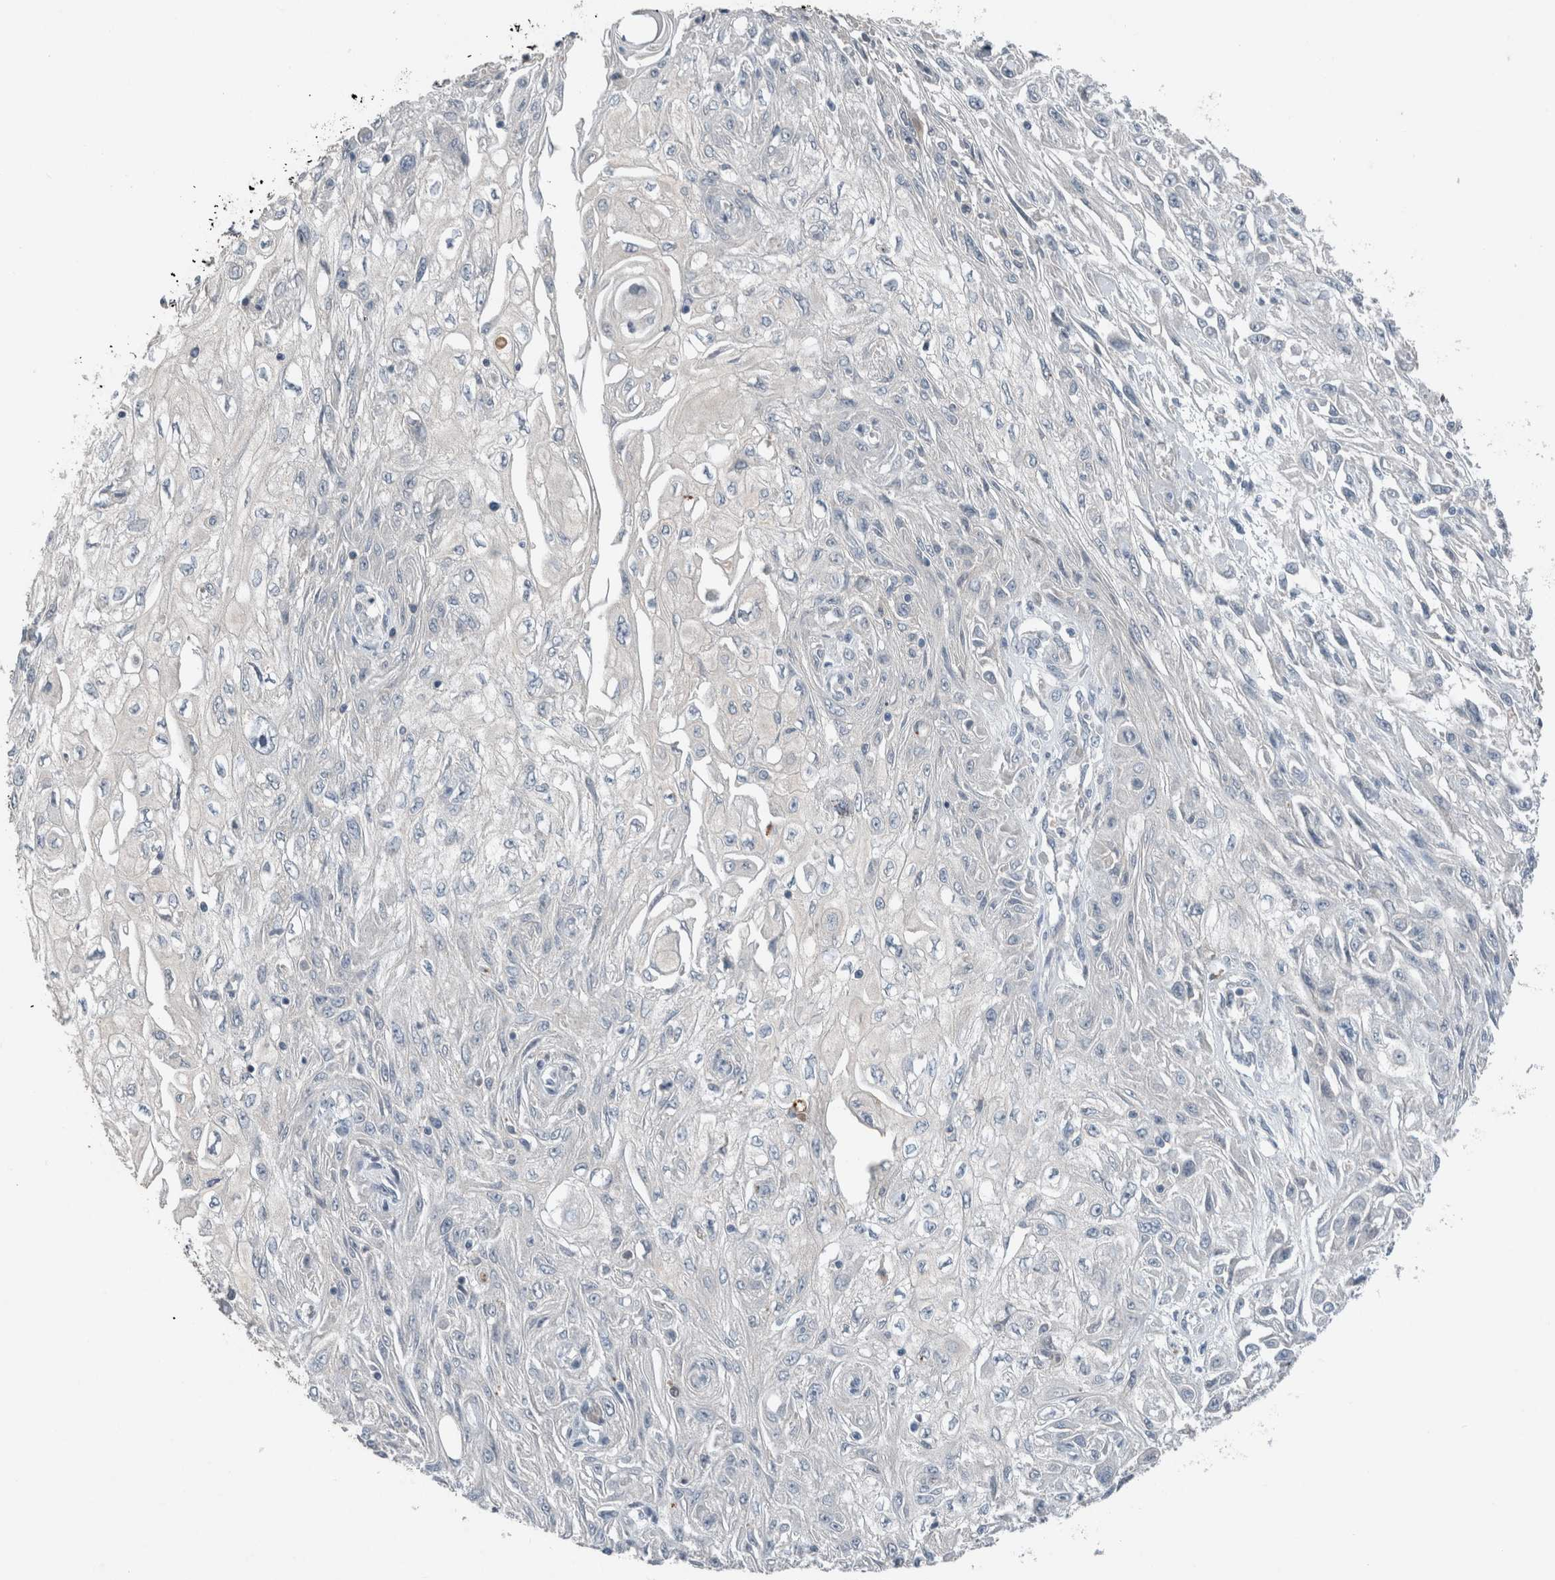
{"staining": {"intensity": "negative", "quantity": "none", "location": "none"}, "tissue": "skin cancer", "cell_type": "Tumor cells", "image_type": "cancer", "snomed": [{"axis": "morphology", "description": "Squamous cell carcinoma, NOS"}, {"axis": "morphology", "description": "Squamous cell carcinoma, metastatic, NOS"}, {"axis": "topography", "description": "Skin"}, {"axis": "topography", "description": "Lymph node"}], "caption": "This photomicrograph is of squamous cell carcinoma (skin) stained with immunohistochemistry (IHC) to label a protein in brown with the nuclei are counter-stained blue. There is no positivity in tumor cells.", "gene": "UGCG", "patient": {"sex": "male", "age": 75}}